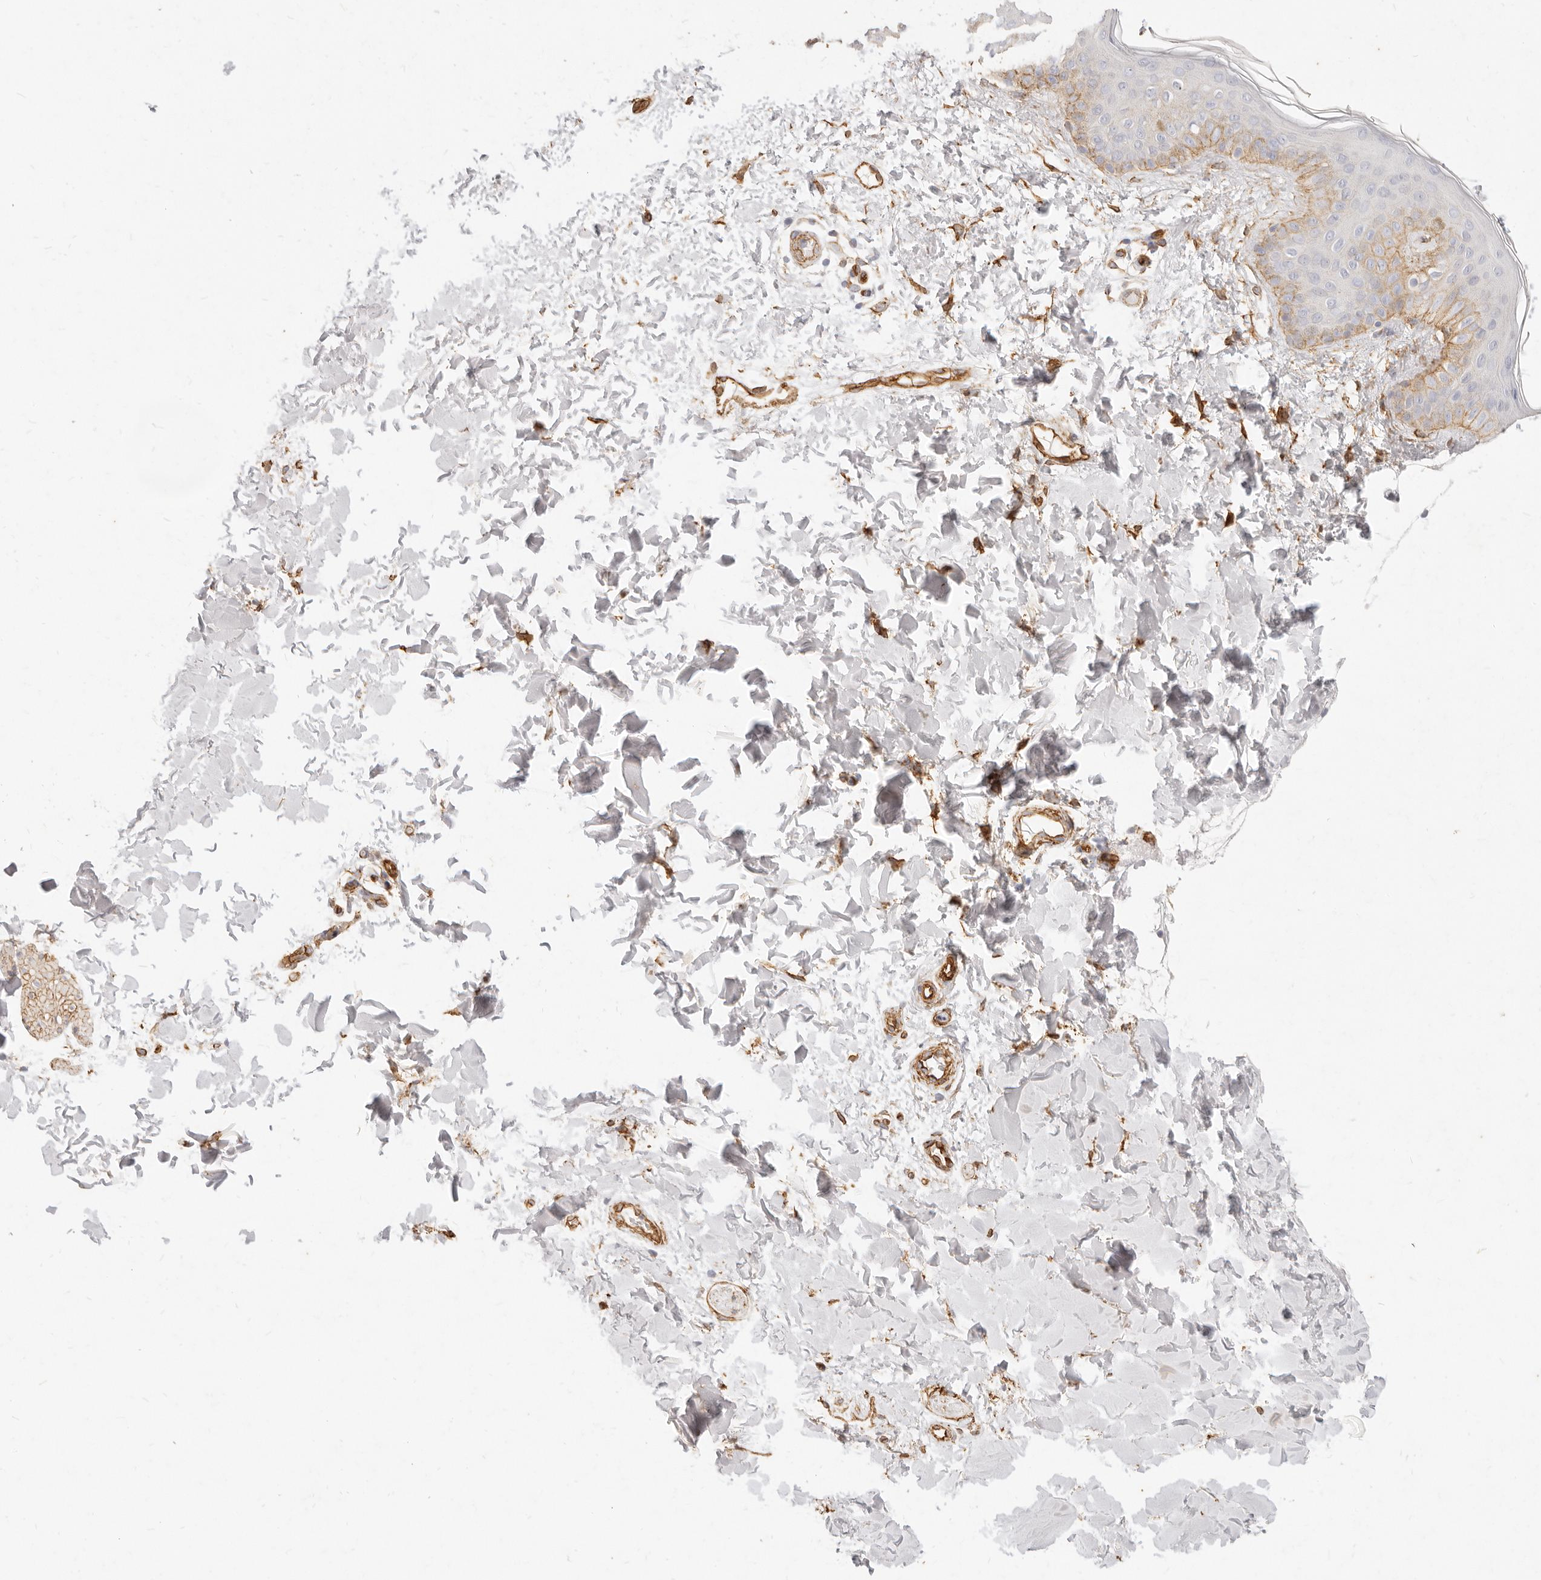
{"staining": {"intensity": "moderate", "quantity": "25%-75%", "location": "cytoplasmic/membranous"}, "tissue": "skin", "cell_type": "Fibroblasts", "image_type": "normal", "snomed": [{"axis": "morphology", "description": "Normal tissue, NOS"}, {"axis": "morphology", "description": "Neoplasm, benign, NOS"}, {"axis": "topography", "description": "Skin"}, {"axis": "topography", "description": "Soft tissue"}], "caption": "Brown immunohistochemical staining in normal skin displays moderate cytoplasmic/membranous staining in approximately 25%-75% of fibroblasts.", "gene": "NUS1", "patient": {"sex": "male", "age": 26}}